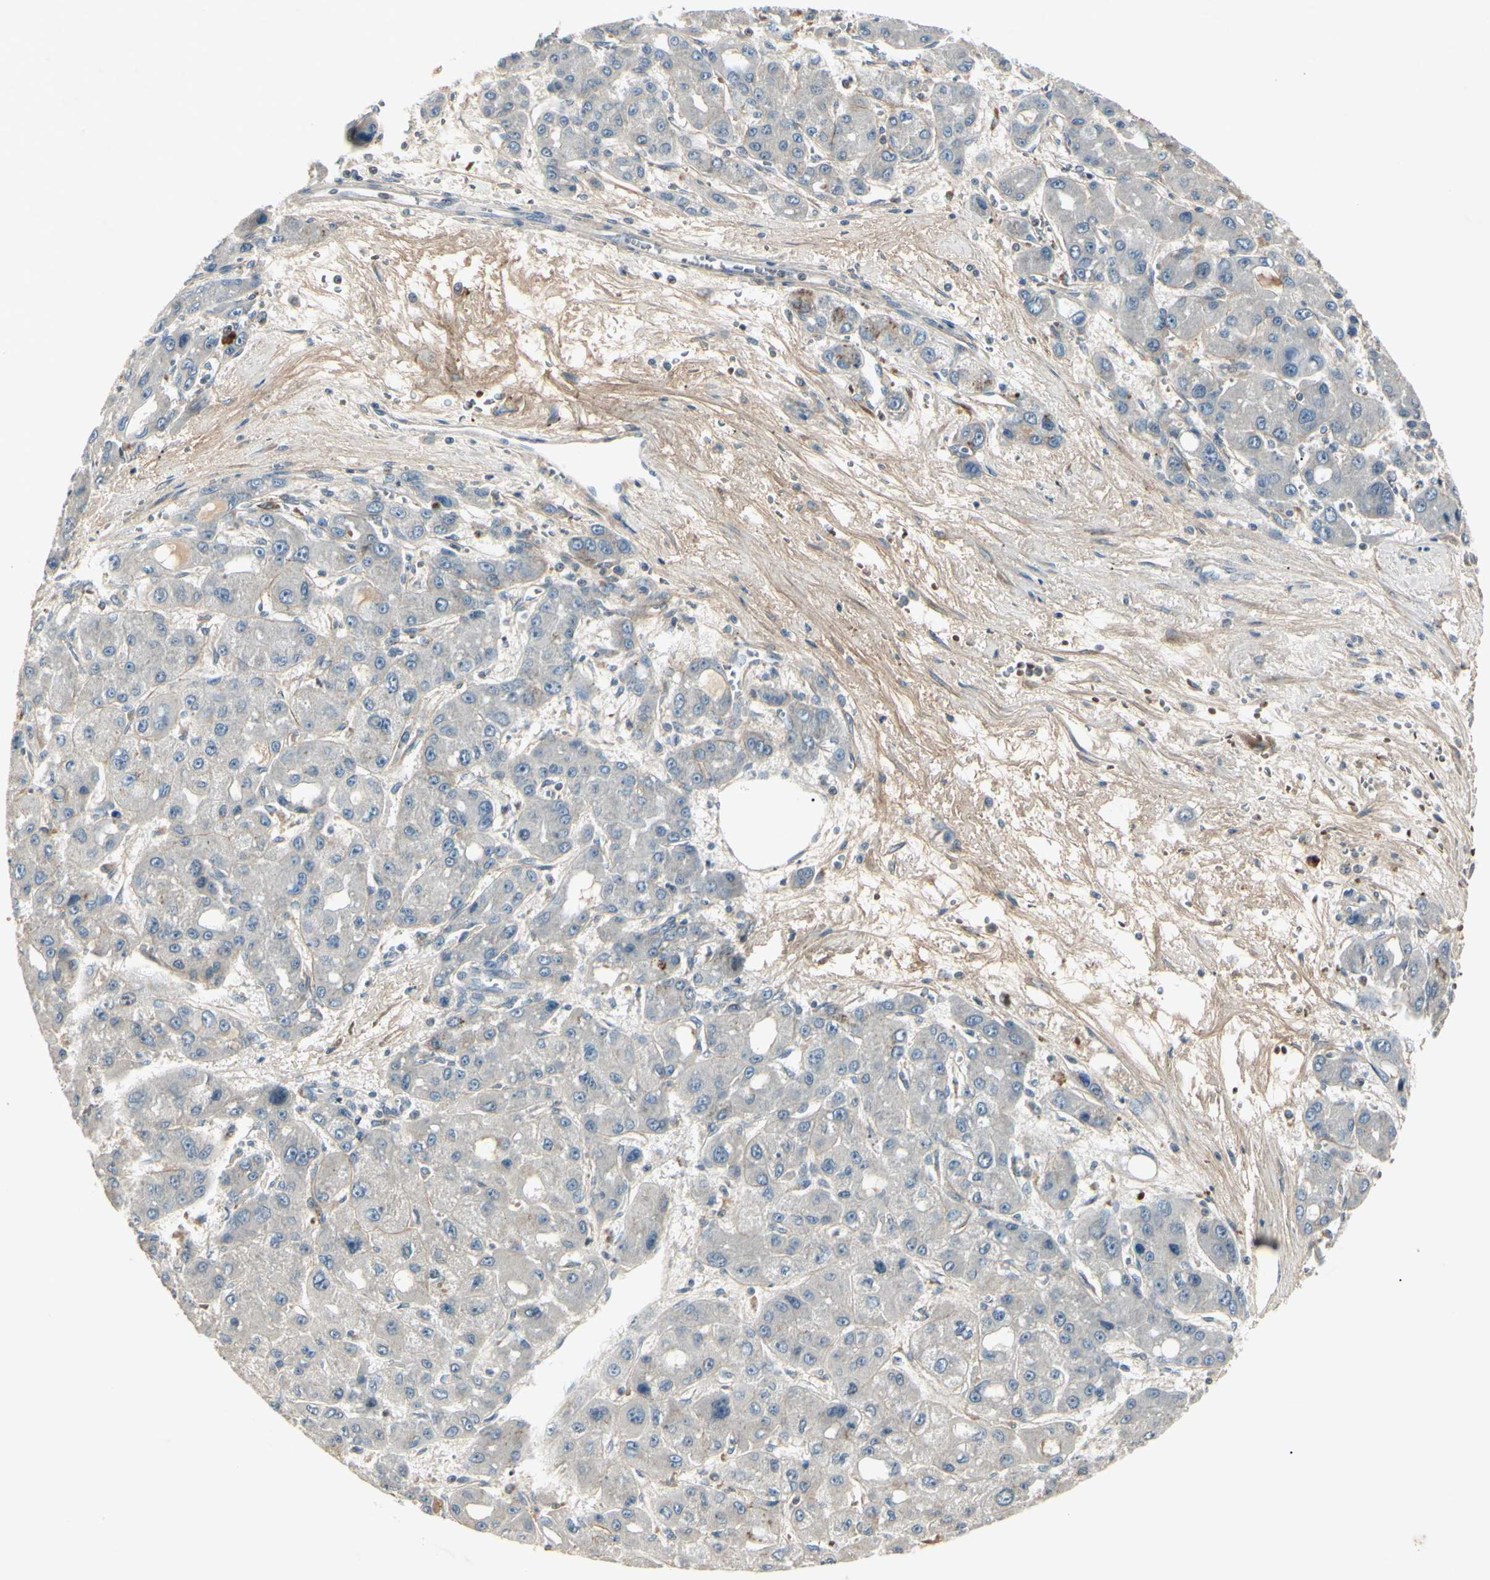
{"staining": {"intensity": "negative", "quantity": "none", "location": "none"}, "tissue": "liver cancer", "cell_type": "Tumor cells", "image_type": "cancer", "snomed": [{"axis": "morphology", "description": "Carcinoma, Hepatocellular, NOS"}, {"axis": "topography", "description": "Liver"}], "caption": "IHC image of human liver hepatocellular carcinoma stained for a protein (brown), which reveals no staining in tumor cells. (DAB immunohistochemistry (IHC) with hematoxylin counter stain).", "gene": "AEBP1", "patient": {"sex": "male", "age": 55}}